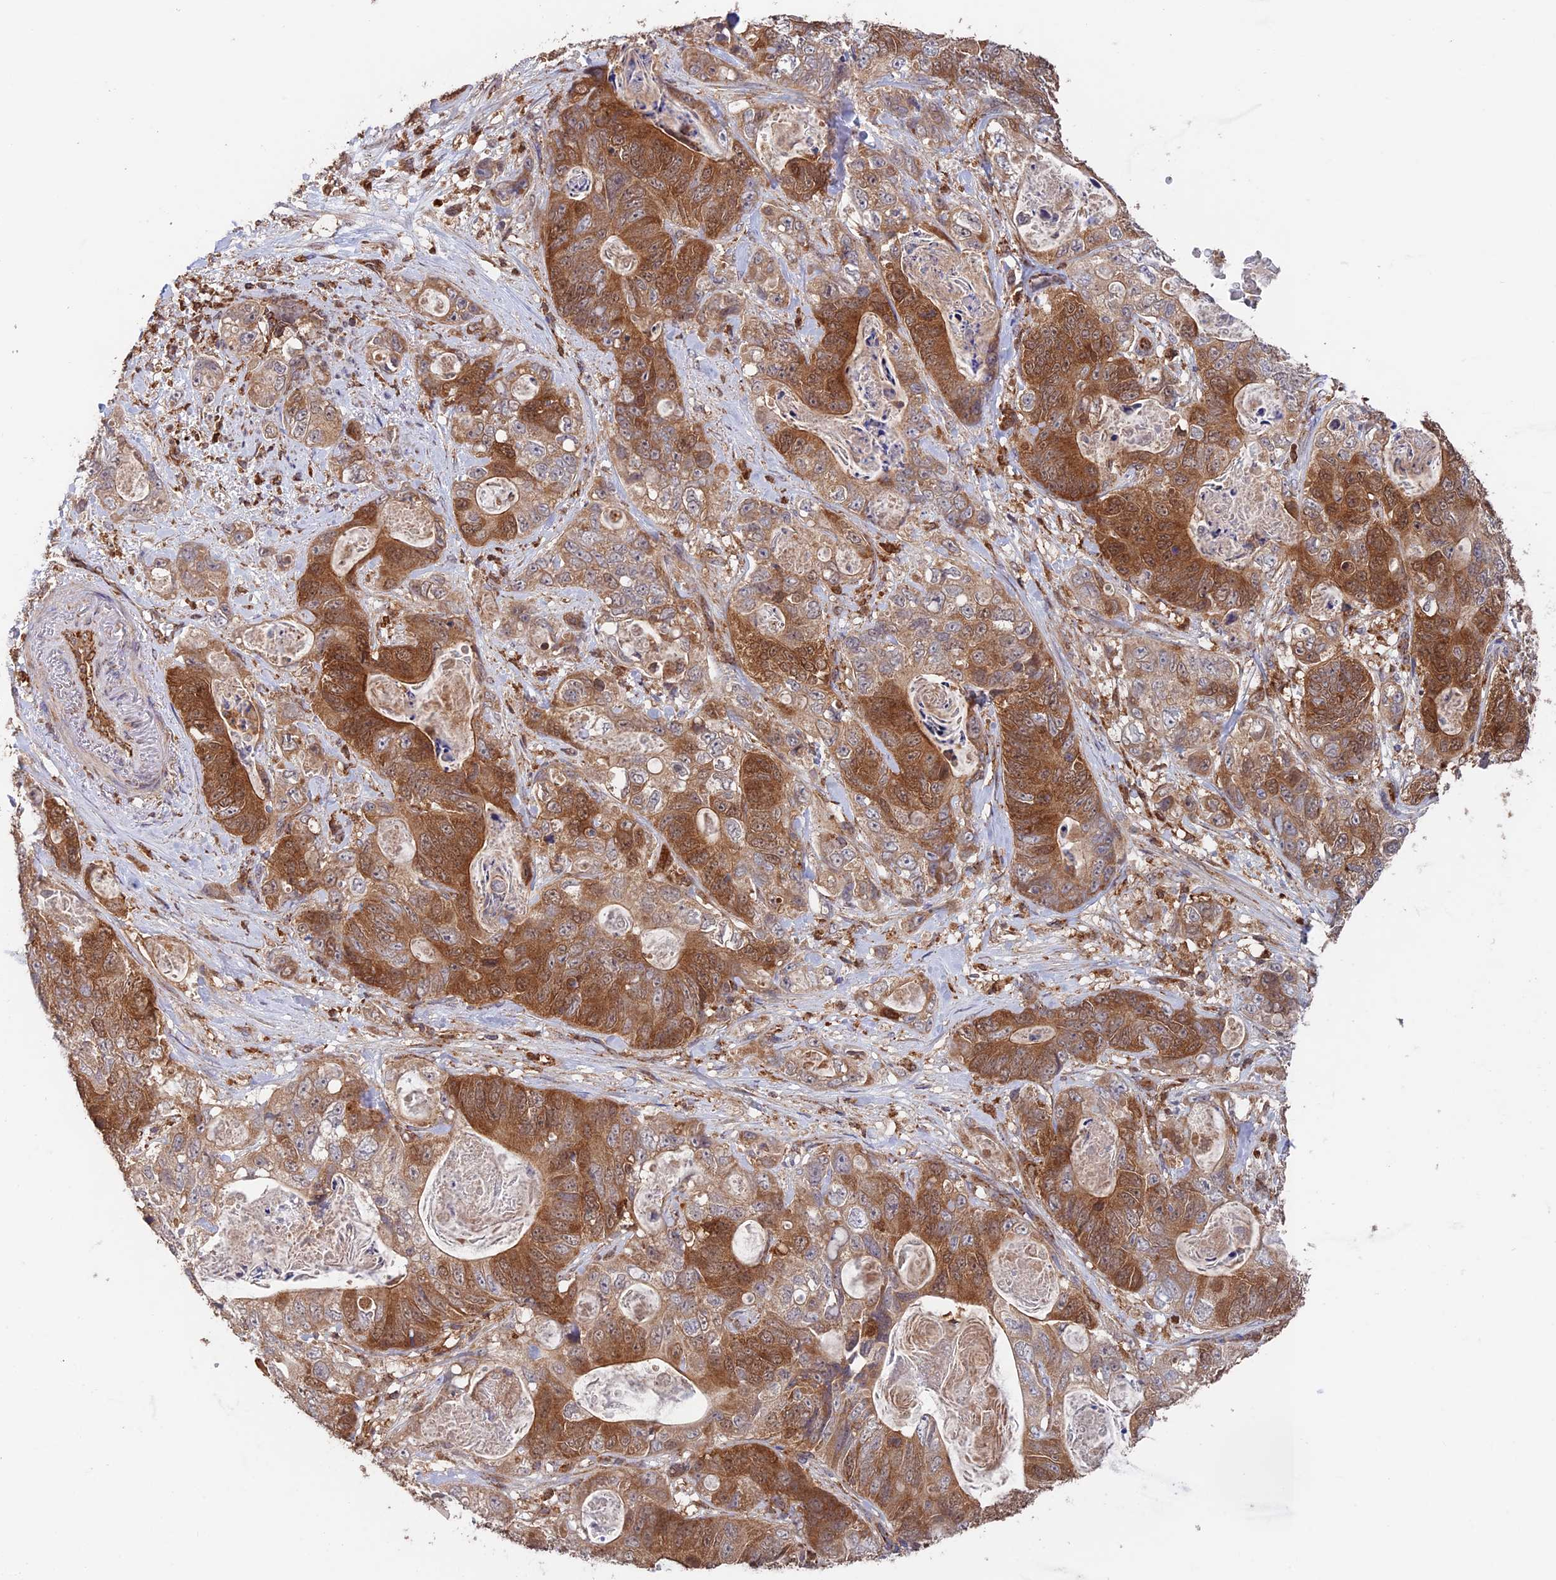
{"staining": {"intensity": "strong", "quantity": "25%-75%", "location": "cytoplasmic/membranous"}, "tissue": "stomach cancer", "cell_type": "Tumor cells", "image_type": "cancer", "snomed": [{"axis": "morphology", "description": "Normal tissue, NOS"}, {"axis": "morphology", "description": "Adenocarcinoma, NOS"}, {"axis": "topography", "description": "Stomach"}], "caption": "Immunohistochemical staining of stomach adenocarcinoma demonstrates high levels of strong cytoplasmic/membranous protein expression in about 25%-75% of tumor cells.", "gene": "DTYMK", "patient": {"sex": "female", "age": 89}}